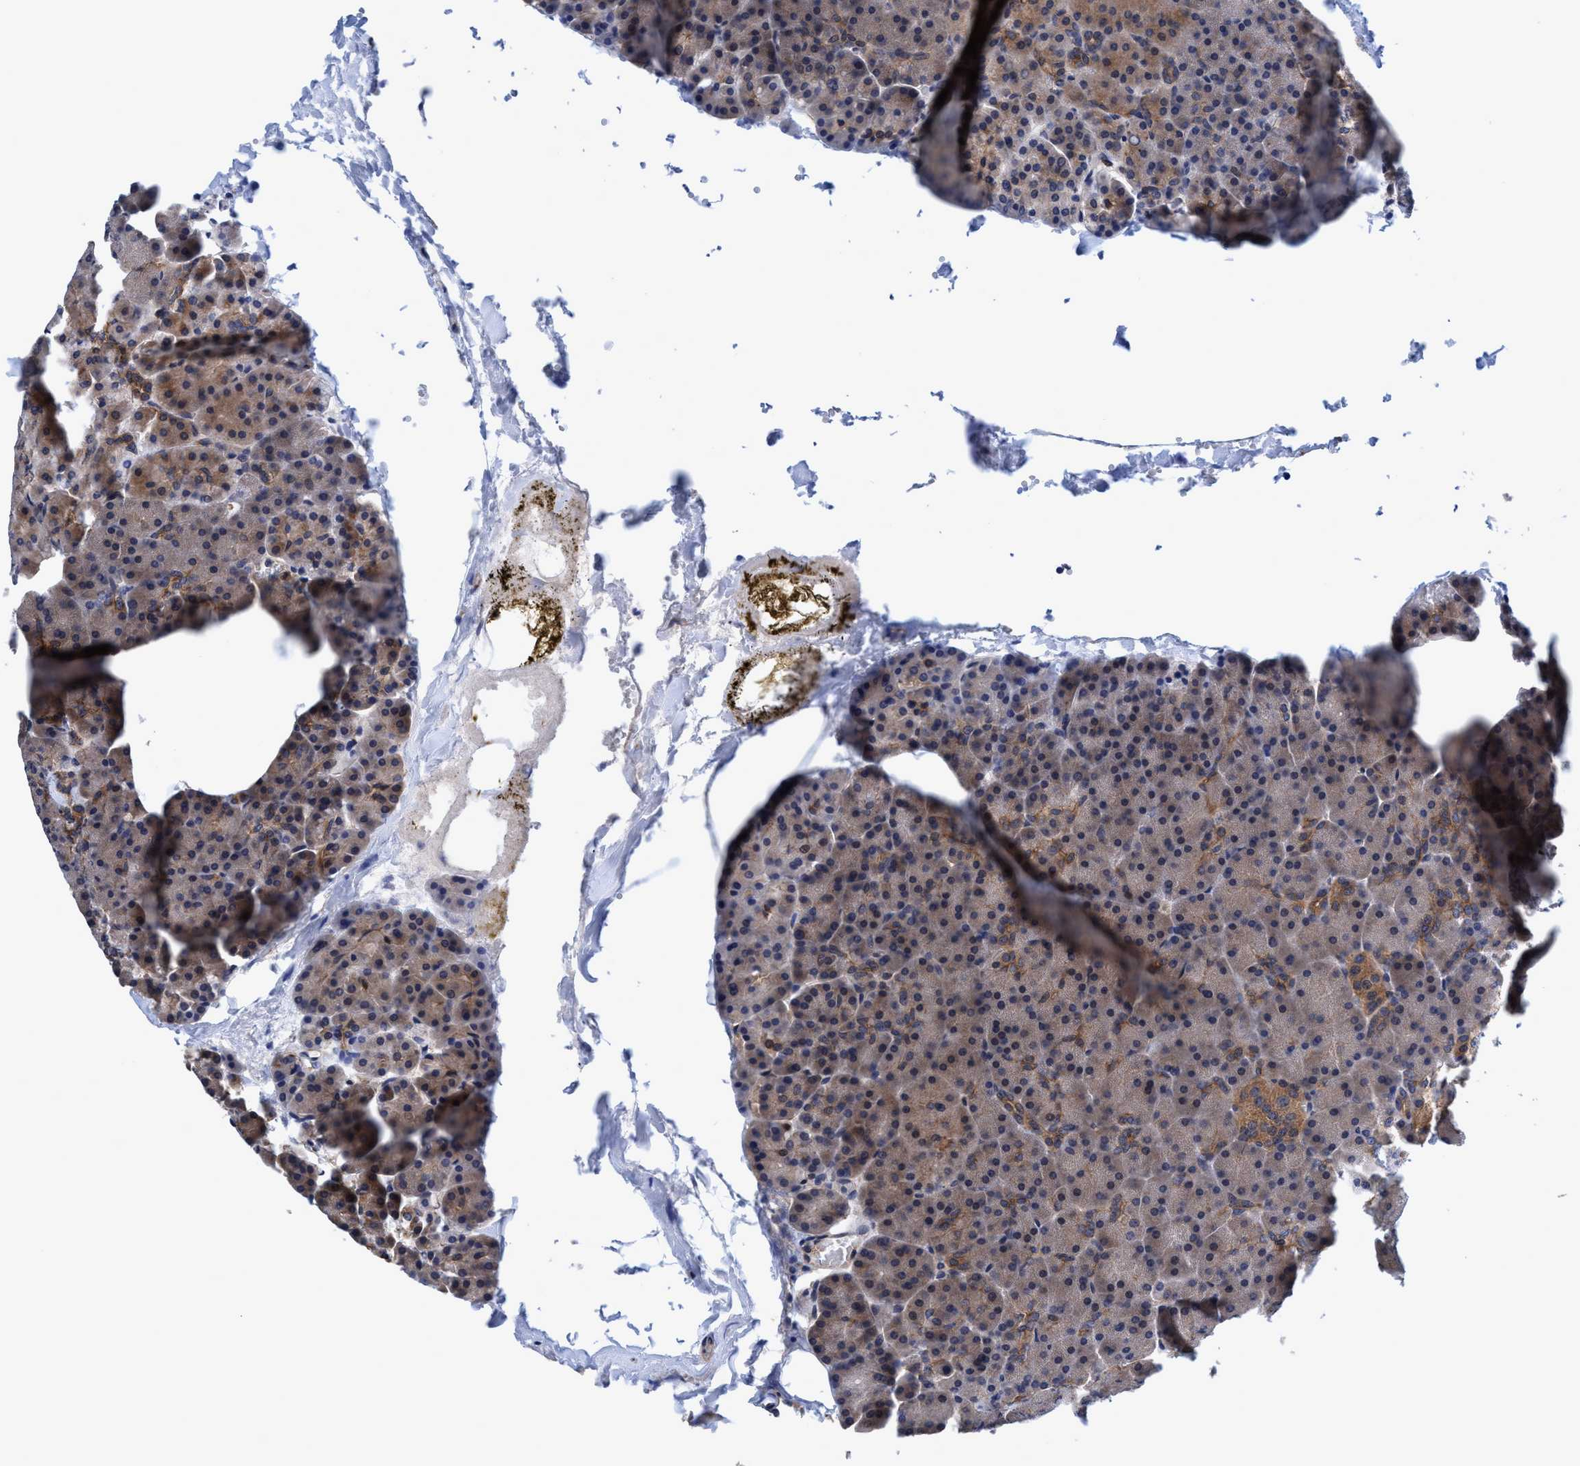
{"staining": {"intensity": "weak", "quantity": ">75%", "location": "cytoplasmic/membranous"}, "tissue": "pancreas", "cell_type": "Exocrine glandular cells", "image_type": "normal", "snomed": [{"axis": "morphology", "description": "Normal tissue, NOS"}, {"axis": "topography", "description": "Pancreas"}], "caption": "Immunohistochemical staining of benign pancreas reveals weak cytoplasmic/membranous protein expression in about >75% of exocrine glandular cells. Using DAB (3,3'-diaminobenzidine) (brown) and hematoxylin (blue) stains, captured at high magnification using brightfield microscopy.", "gene": "CALCOCO2", "patient": {"sex": "female", "age": 35}}